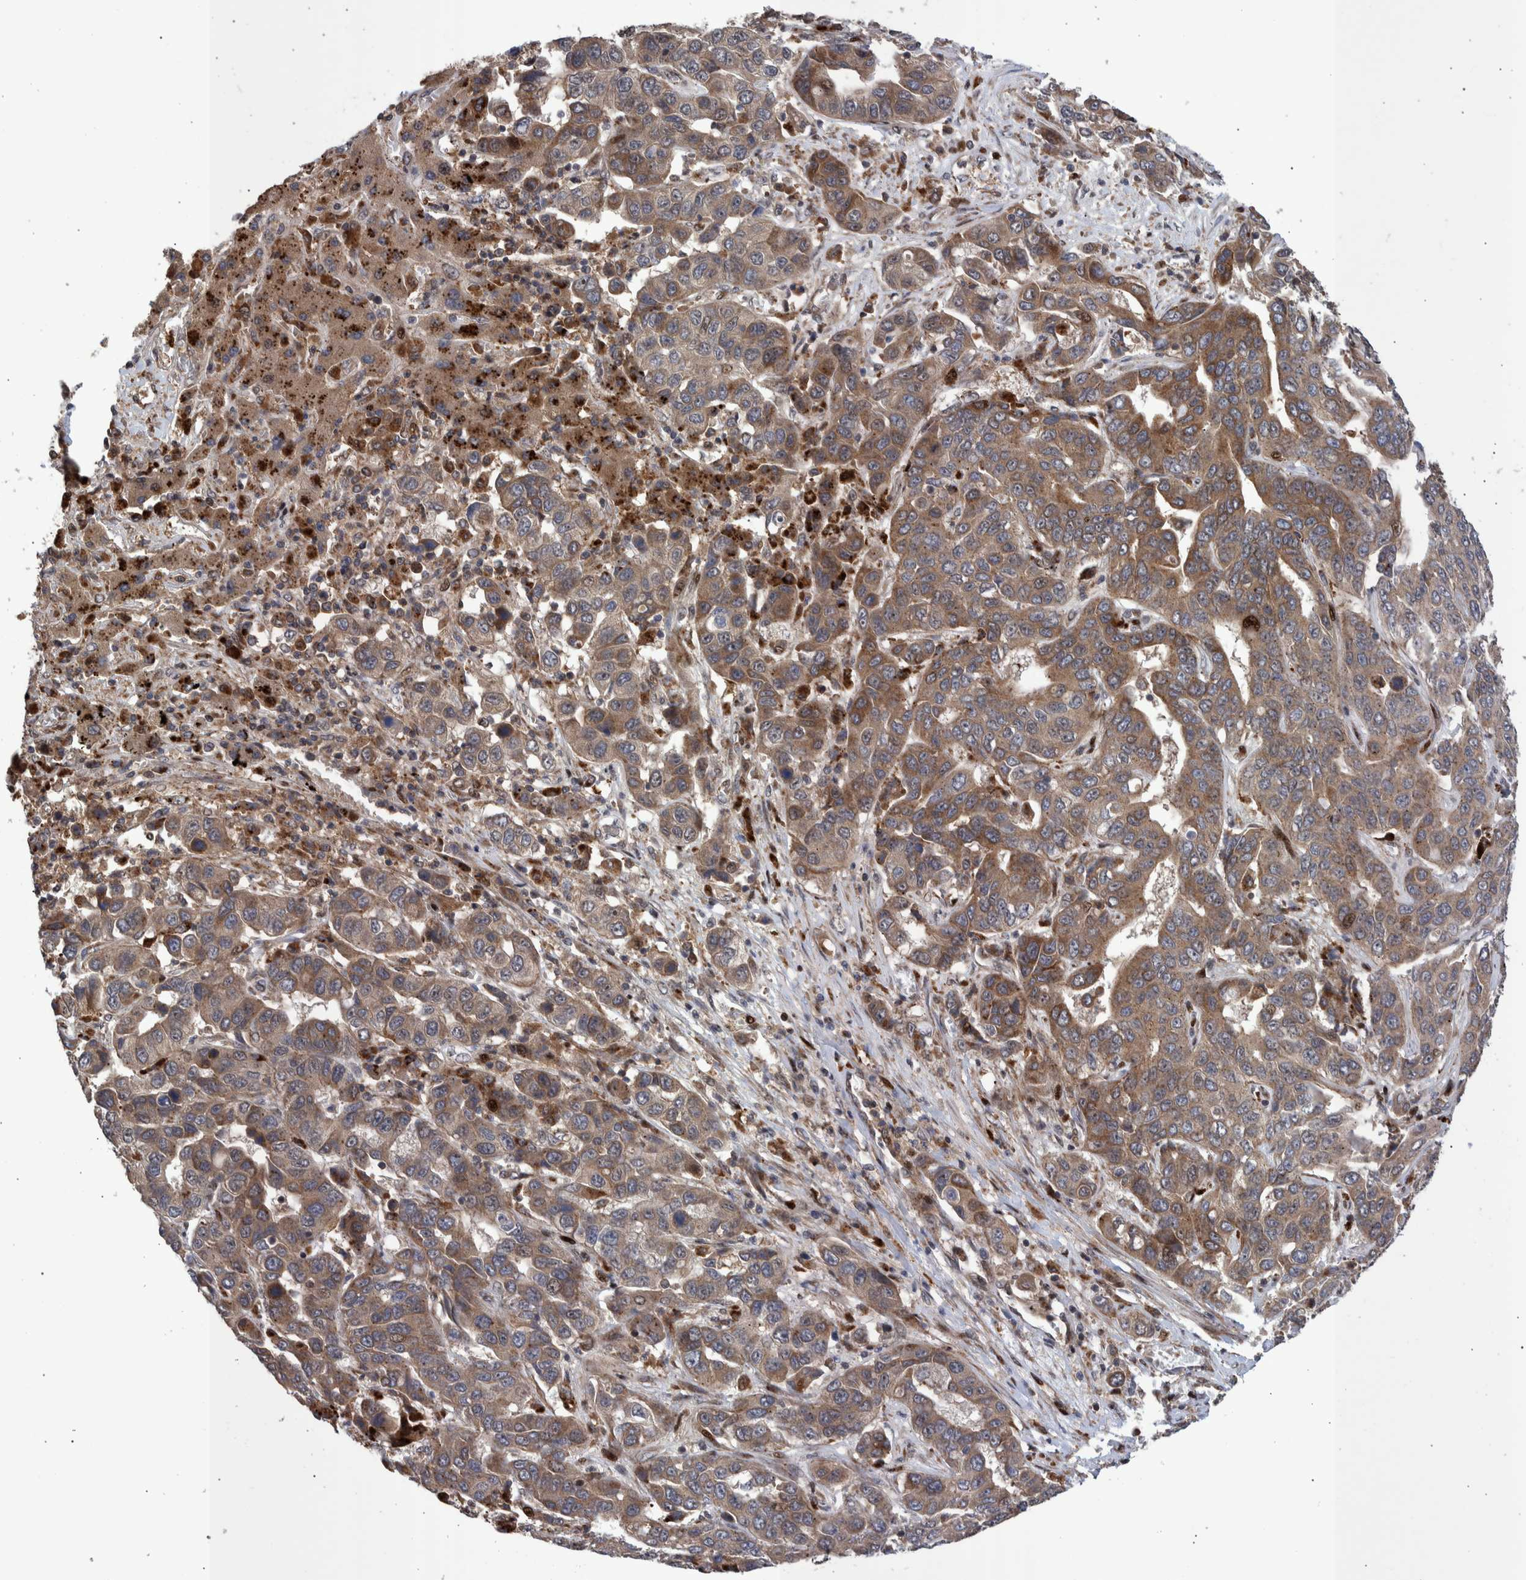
{"staining": {"intensity": "moderate", "quantity": ">75%", "location": "cytoplasmic/membranous"}, "tissue": "liver cancer", "cell_type": "Tumor cells", "image_type": "cancer", "snomed": [{"axis": "morphology", "description": "Cholangiocarcinoma"}, {"axis": "topography", "description": "Liver"}], "caption": "Liver cholangiocarcinoma tissue shows moderate cytoplasmic/membranous expression in approximately >75% of tumor cells", "gene": "SHISA6", "patient": {"sex": "female", "age": 52}}